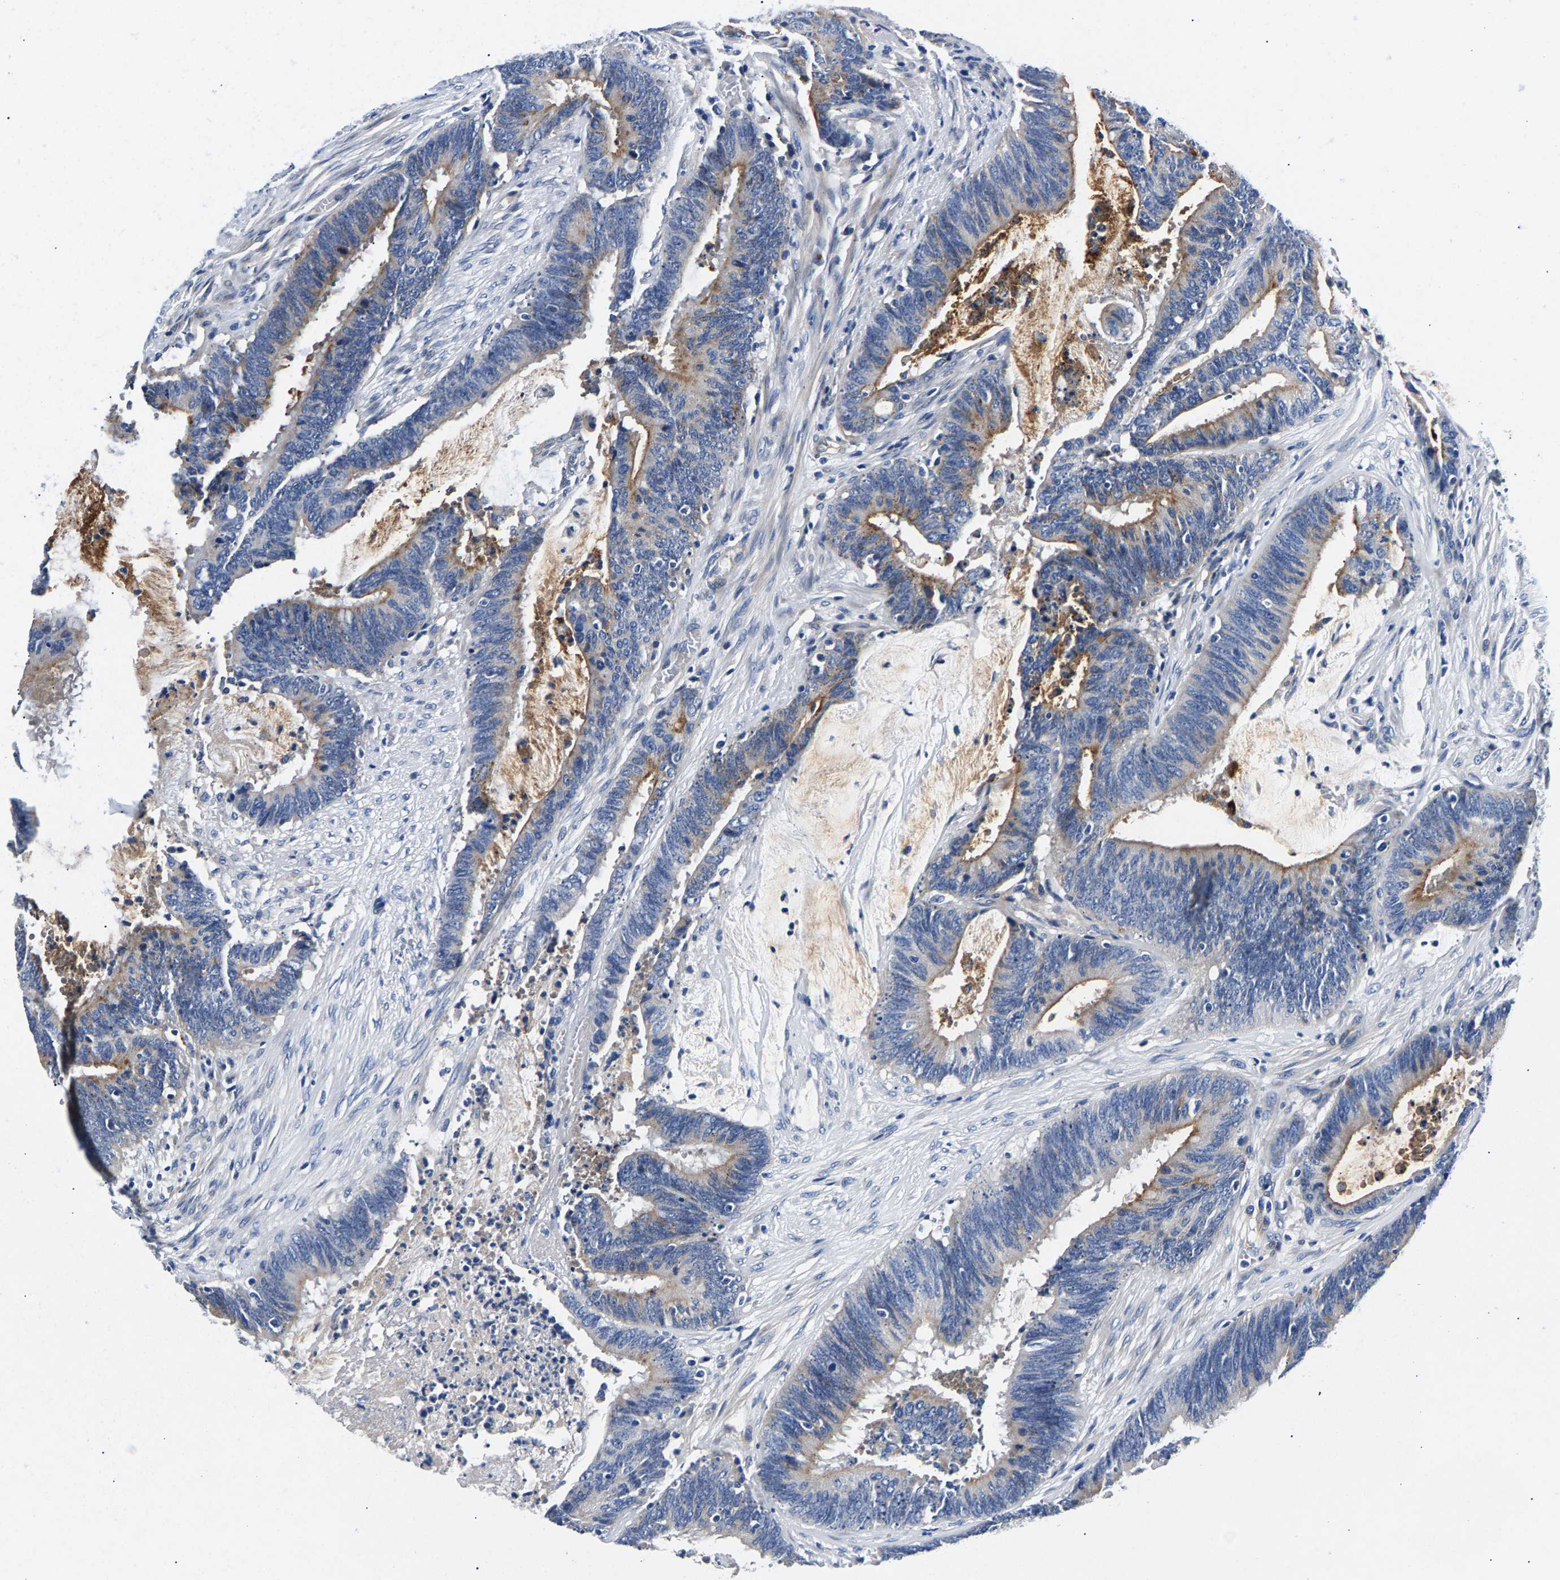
{"staining": {"intensity": "moderate", "quantity": "<25%", "location": "cytoplasmic/membranous"}, "tissue": "colorectal cancer", "cell_type": "Tumor cells", "image_type": "cancer", "snomed": [{"axis": "morphology", "description": "Adenocarcinoma, NOS"}, {"axis": "topography", "description": "Rectum"}], "caption": "Colorectal cancer (adenocarcinoma) stained with a protein marker reveals moderate staining in tumor cells.", "gene": "P2RY4", "patient": {"sex": "female", "age": 66}}